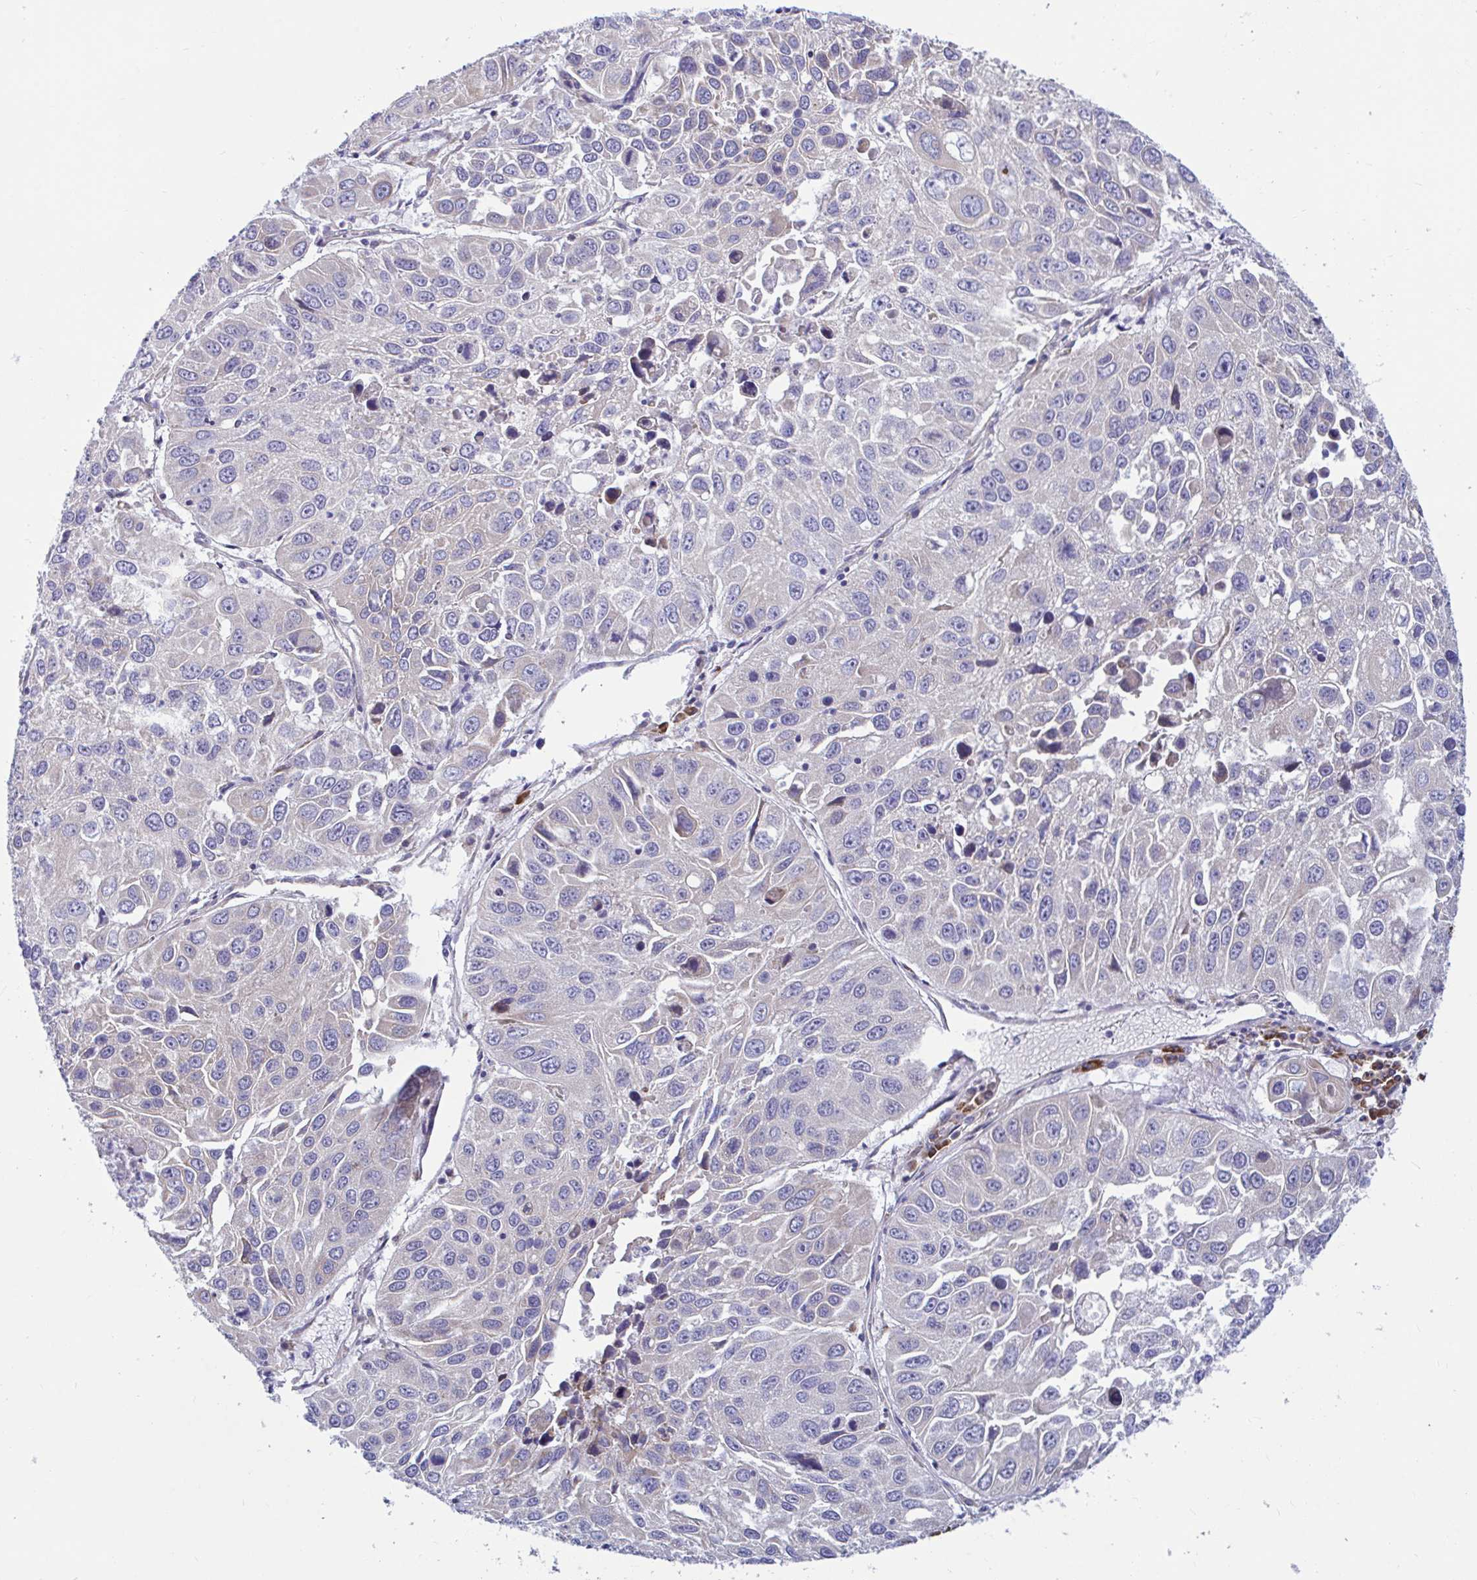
{"staining": {"intensity": "negative", "quantity": "none", "location": "none"}, "tissue": "lung cancer", "cell_type": "Tumor cells", "image_type": "cancer", "snomed": [{"axis": "morphology", "description": "Squamous cell carcinoma, NOS"}, {"axis": "topography", "description": "Lung"}], "caption": "High magnification brightfield microscopy of lung cancer (squamous cell carcinoma) stained with DAB (brown) and counterstained with hematoxylin (blue): tumor cells show no significant staining. (Immunohistochemistry, brightfield microscopy, high magnification).", "gene": "WBP1", "patient": {"sex": "female", "age": 61}}